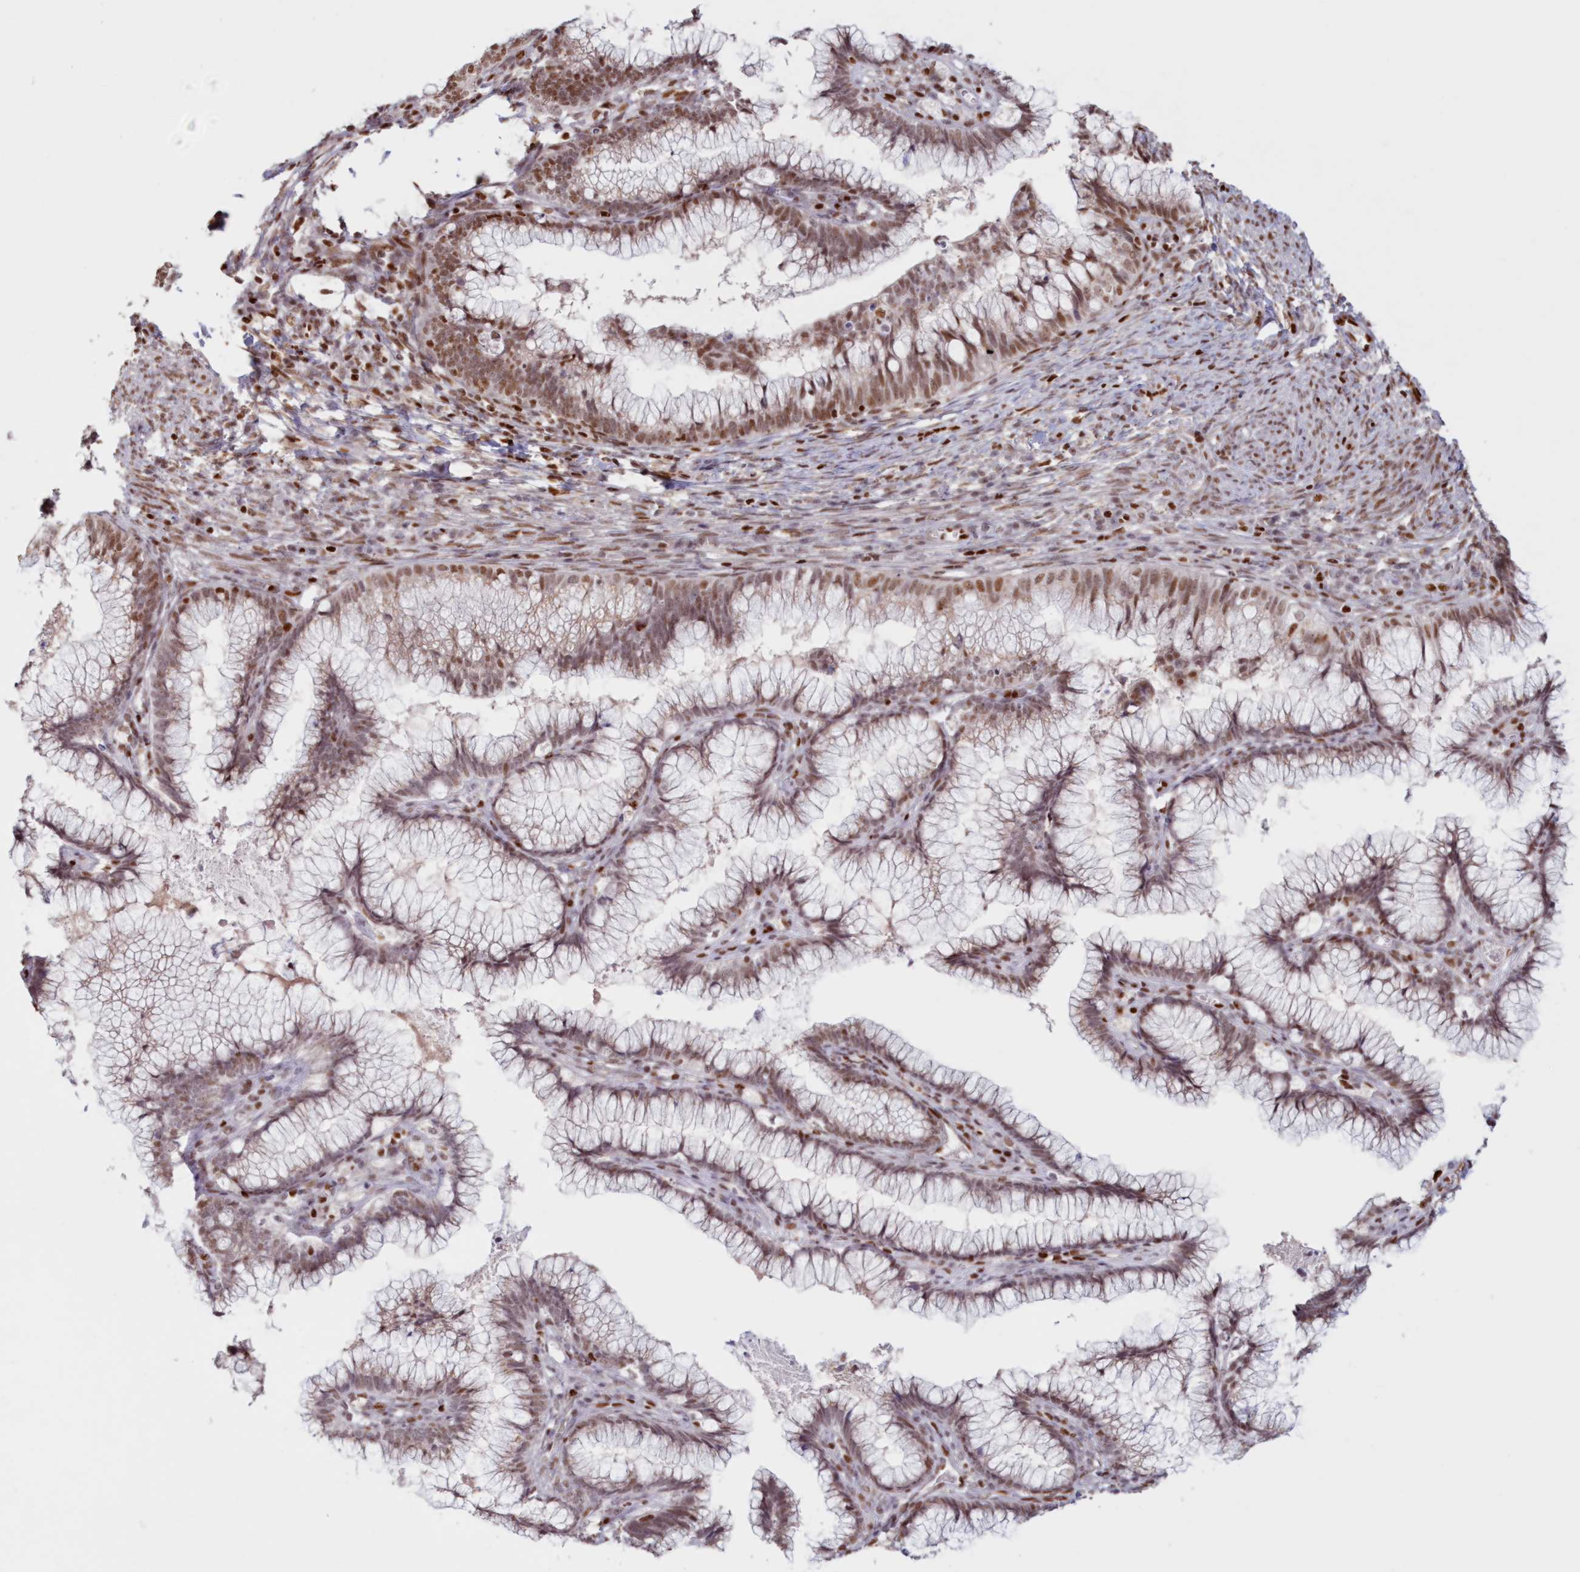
{"staining": {"intensity": "moderate", "quantity": ">75%", "location": "nuclear"}, "tissue": "cervical cancer", "cell_type": "Tumor cells", "image_type": "cancer", "snomed": [{"axis": "morphology", "description": "Adenocarcinoma, NOS"}, {"axis": "topography", "description": "Cervix"}], "caption": "High-magnification brightfield microscopy of adenocarcinoma (cervical) stained with DAB (3,3'-diaminobenzidine) (brown) and counterstained with hematoxylin (blue). tumor cells exhibit moderate nuclear positivity is identified in about>75% of cells.", "gene": "POLR2B", "patient": {"sex": "female", "age": 36}}